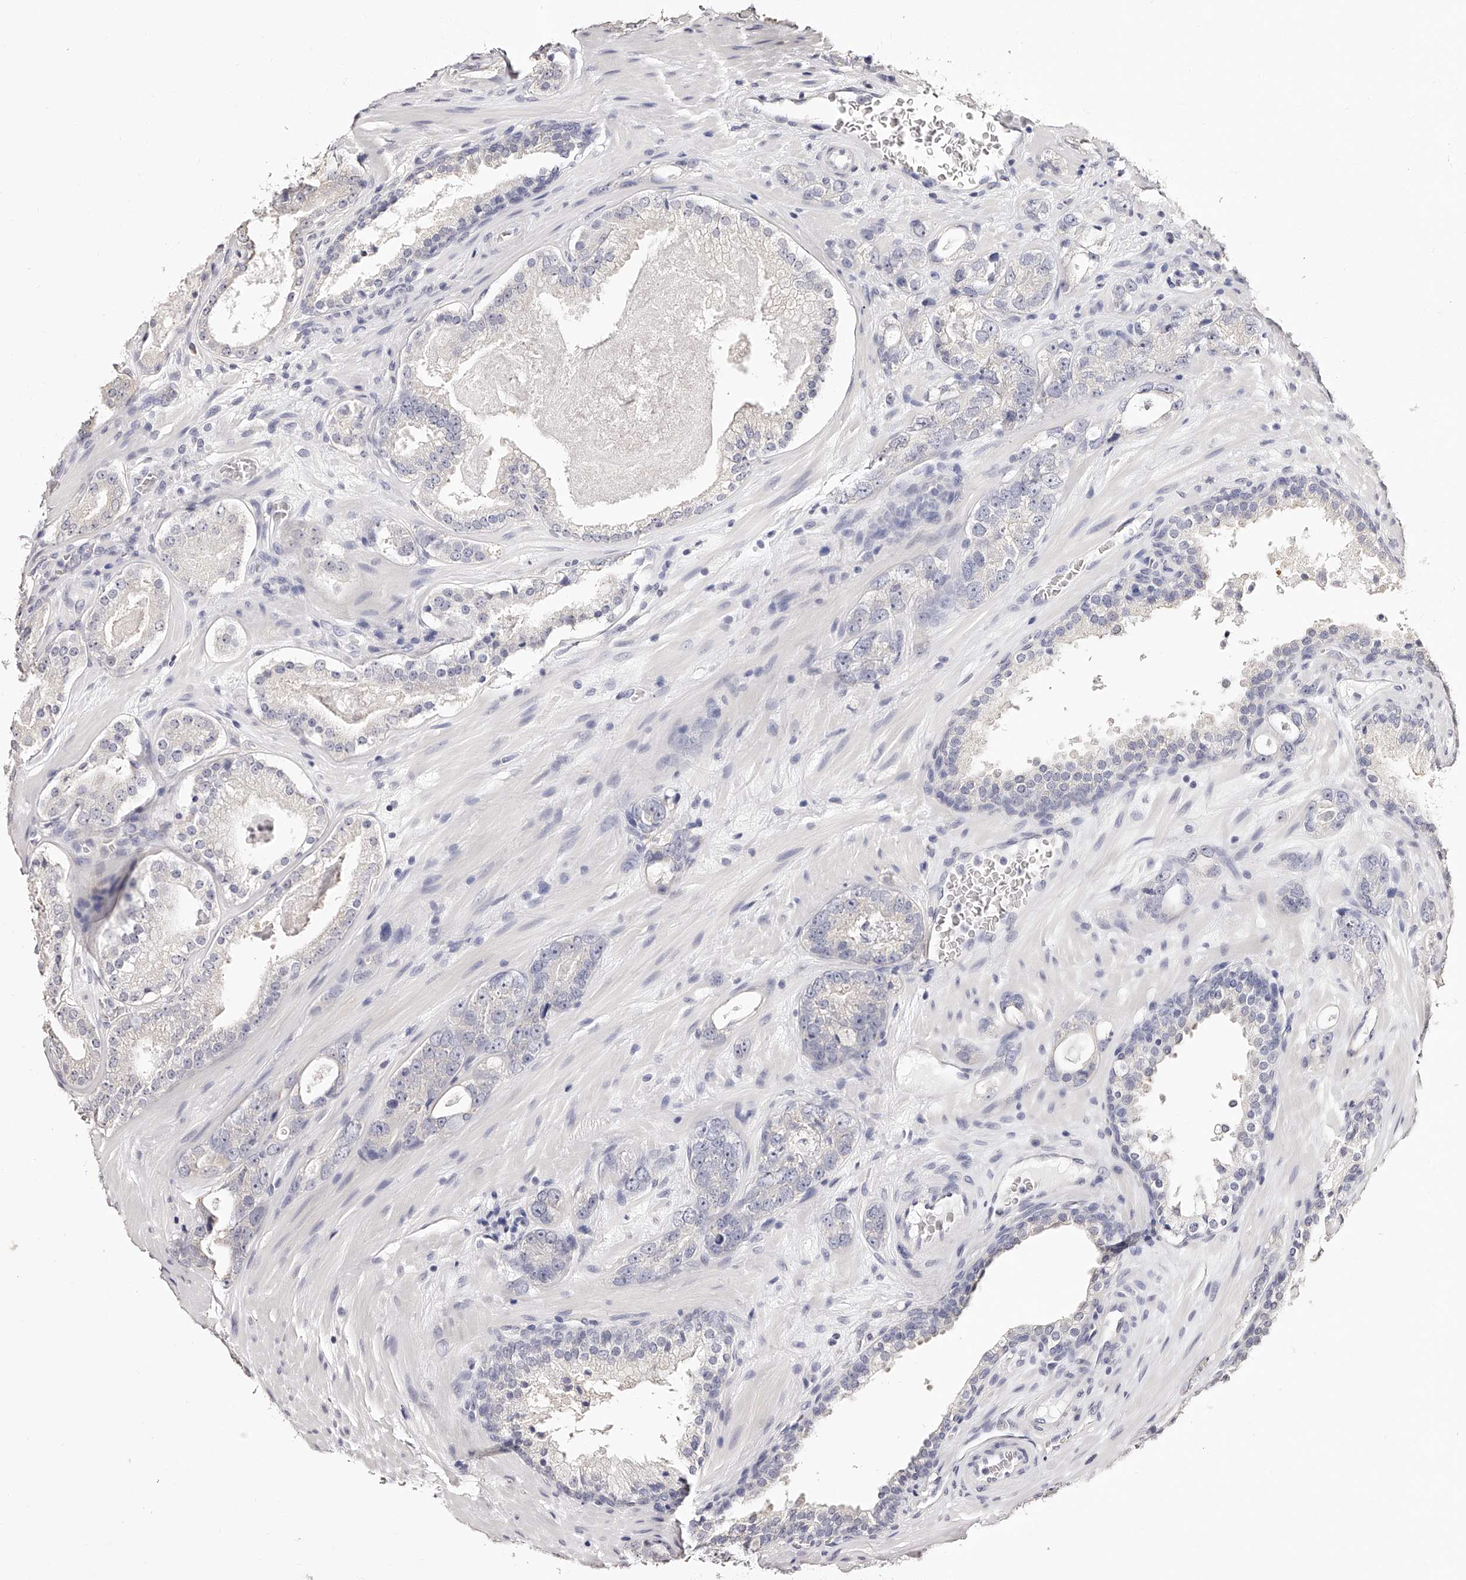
{"staining": {"intensity": "weak", "quantity": "<25%", "location": "cytoplasmic/membranous"}, "tissue": "prostate cancer", "cell_type": "Tumor cells", "image_type": "cancer", "snomed": [{"axis": "morphology", "description": "Adenocarcinoma, High grade"}, {"axis": "topography", "description": "Prostate"}], "caption": "The photomicrograph displays no significant expression in tumor cells of prostate cancer (high-grade adenocarcinoma).", "gene": "ZNF582", "patient": {"sex": "male", "age": 56}}